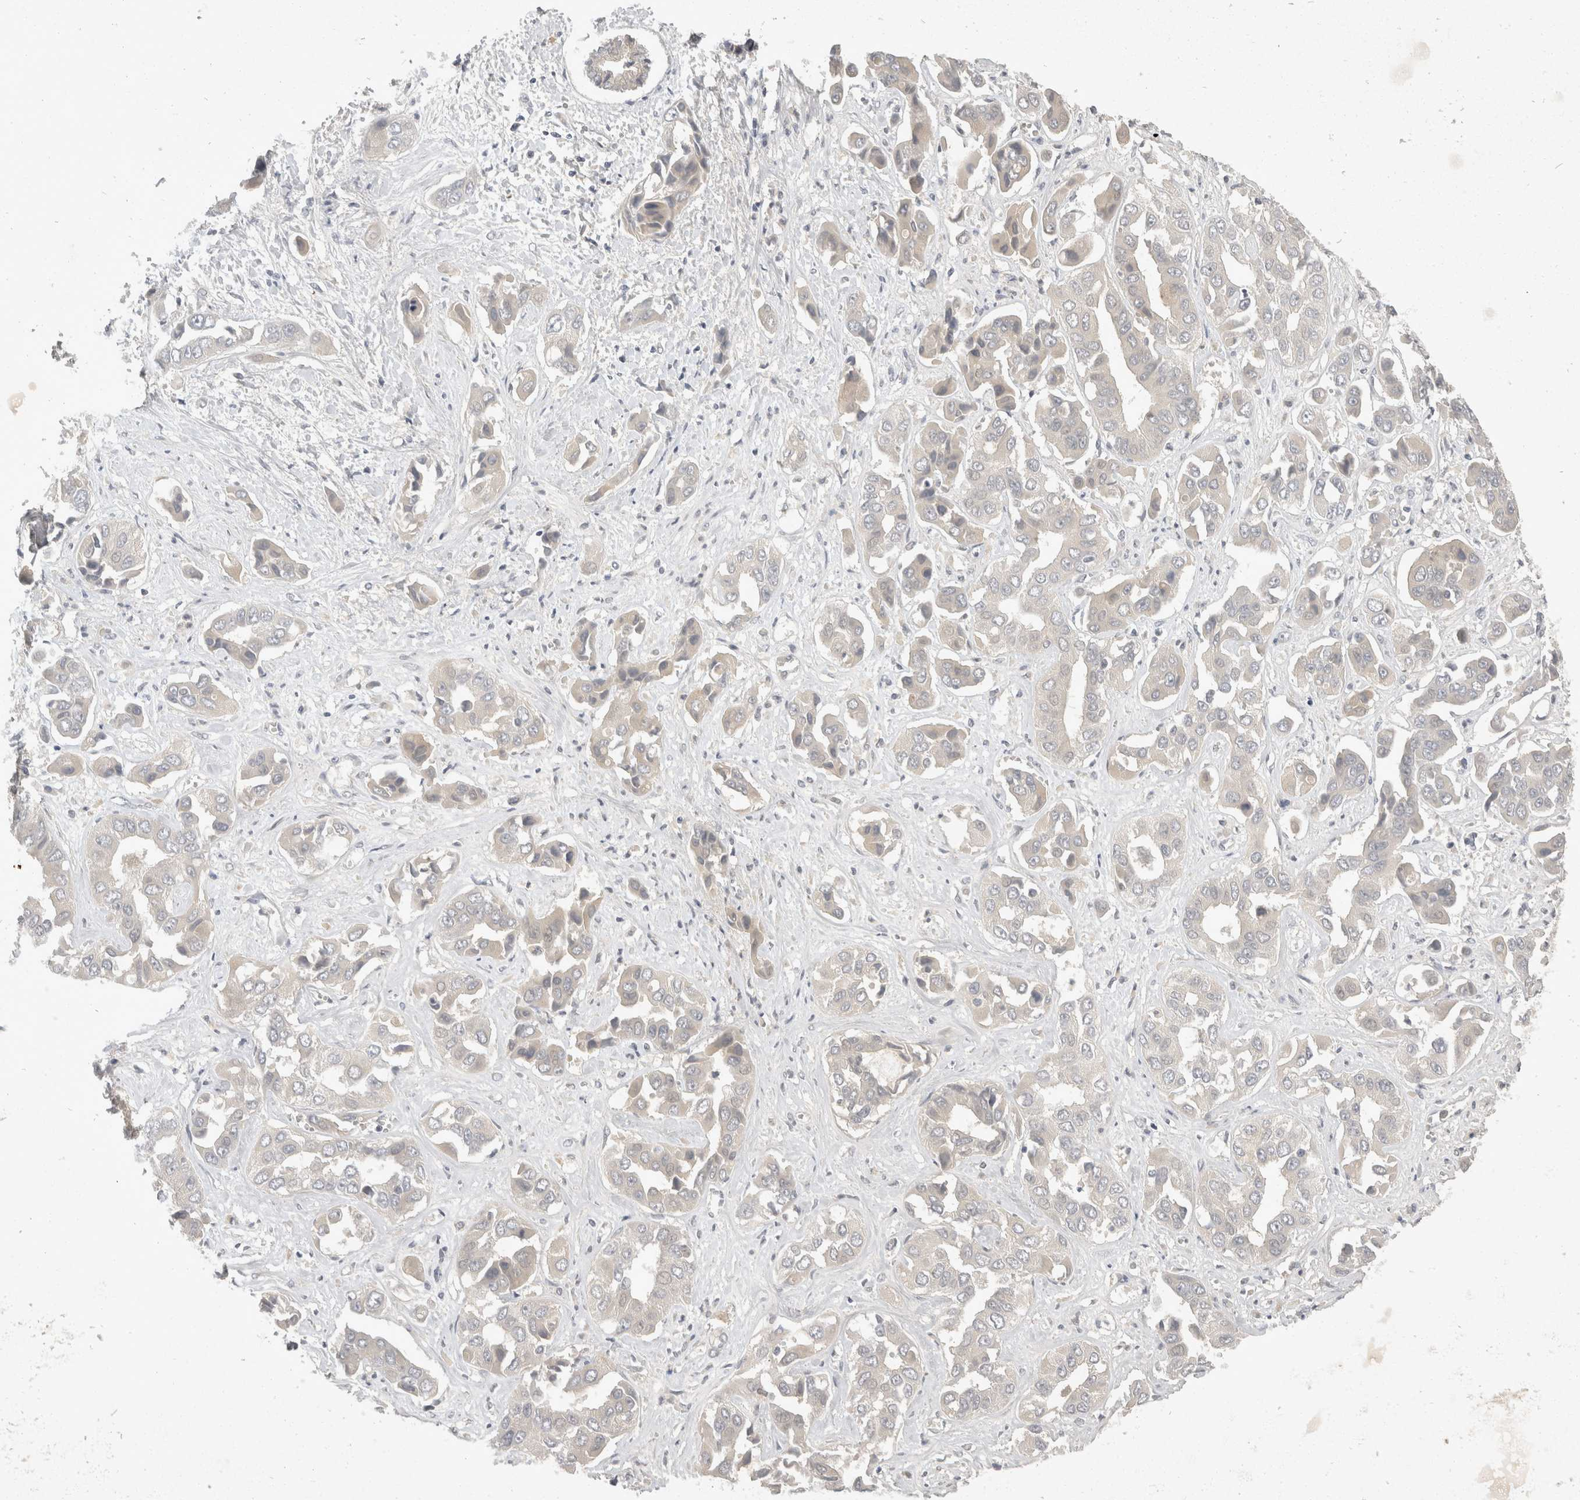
{"staining": {"intensity": "negative", "quantity": "none", "location": "none"}, "tissue": "liver cancer", "cell_type": "Tumor cells", "image_type": "cancer", "snomed": [{"axis": "morphology", "description": "Cholangiocarcinoma"}, {"axis": "topography", "description": "Liver"}], "caption": "The immunohistochemistry (IHC) micrograph has no significant positivity in tumor cells of liver cancer tissue.", "gene": "TOM1L2", "patient": {"sex": "female", "age": 52}}